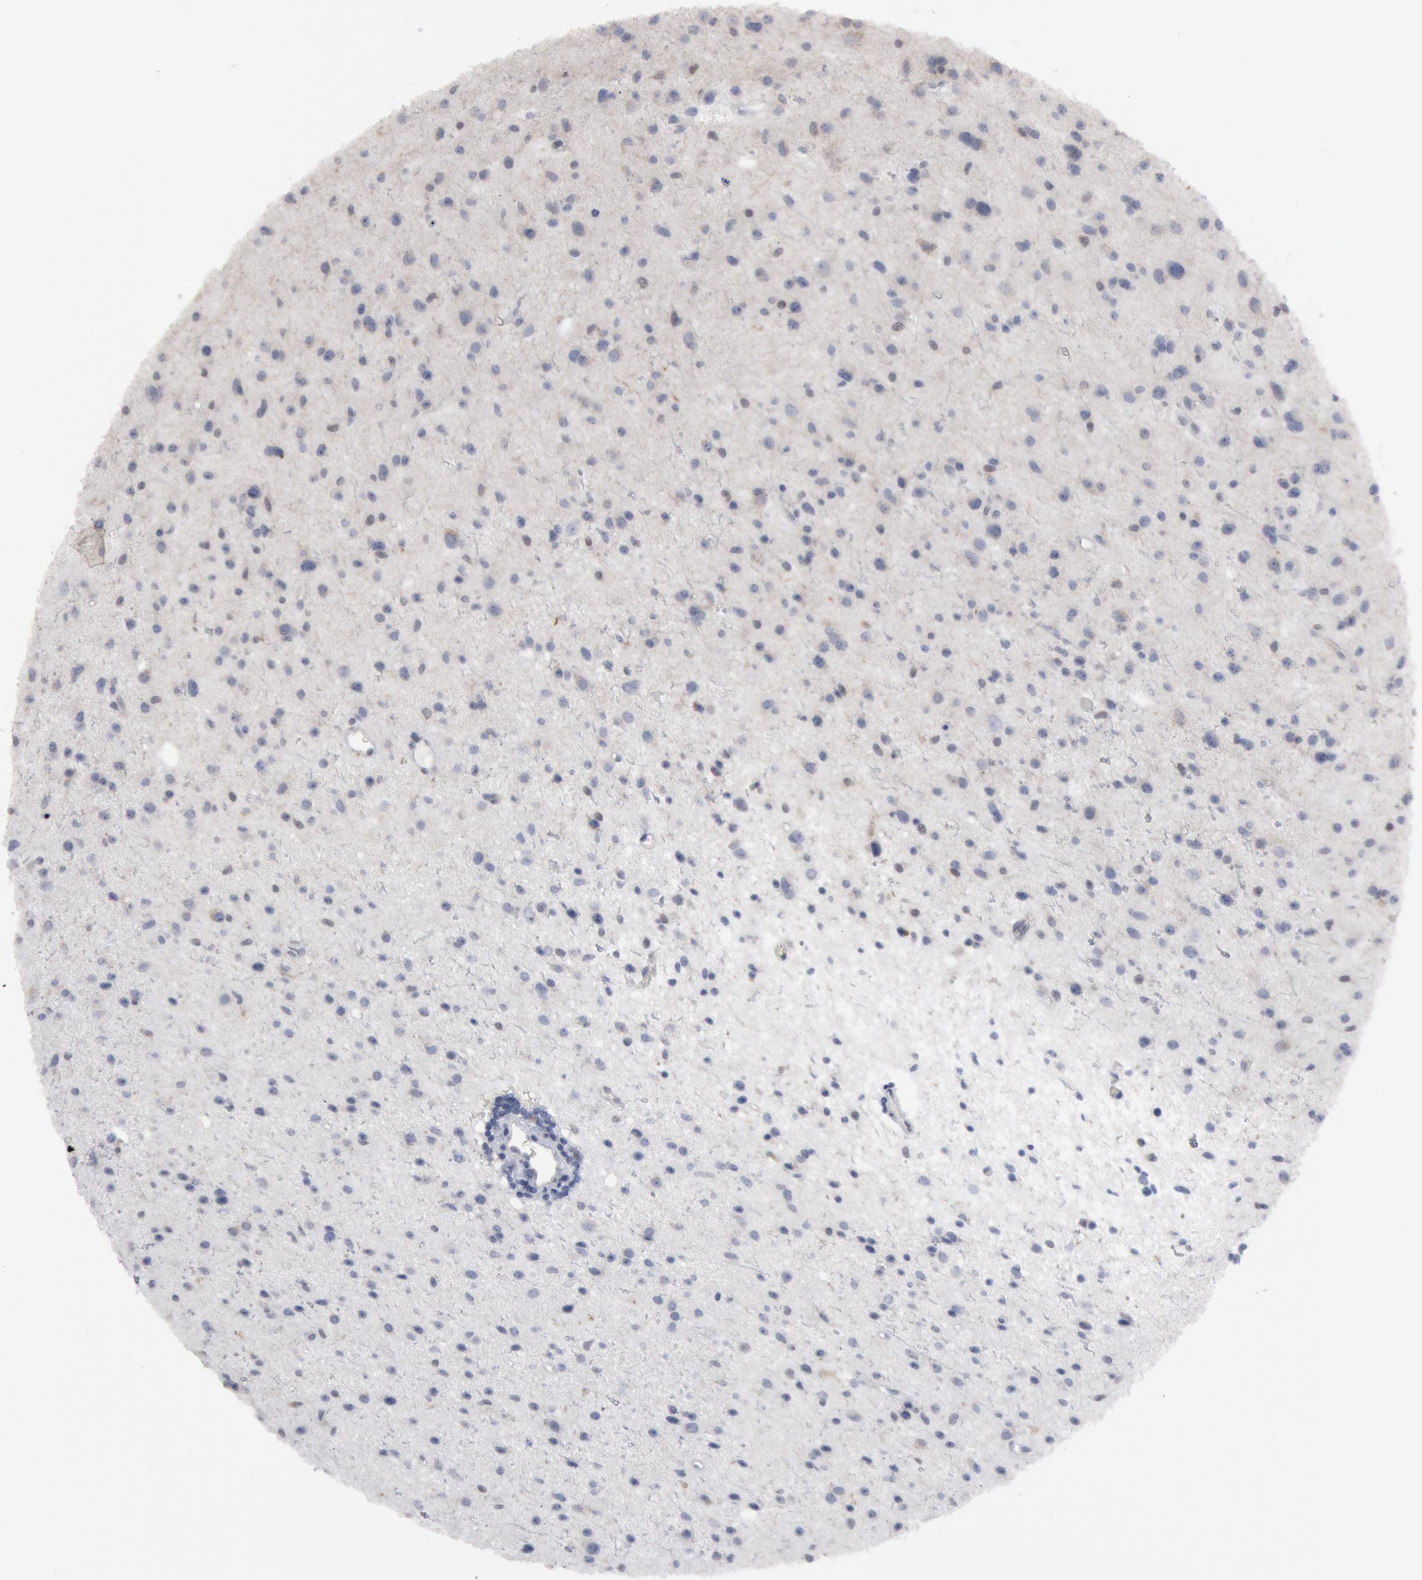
{"staining": {"intensity": "negative", "quantity": "none", "location": "none"}, "tissue": "glioma", "cell_type": "Tumor cells", "image_type": "cancer", "snomed": [{"axis": "morphology", "description": "Glioma, malignant, Low grade"}, {"axis": "topography", "description": "Brain"}], "caption": "This micrograph is of glioma stained with immunohistochemistry (IHC) to label a protein in brown with the nuclei are counter-stained blue. There is no expression in tumor cells.", "gene": "DMC1", "patient": {"sex": "female", "age": 46}}